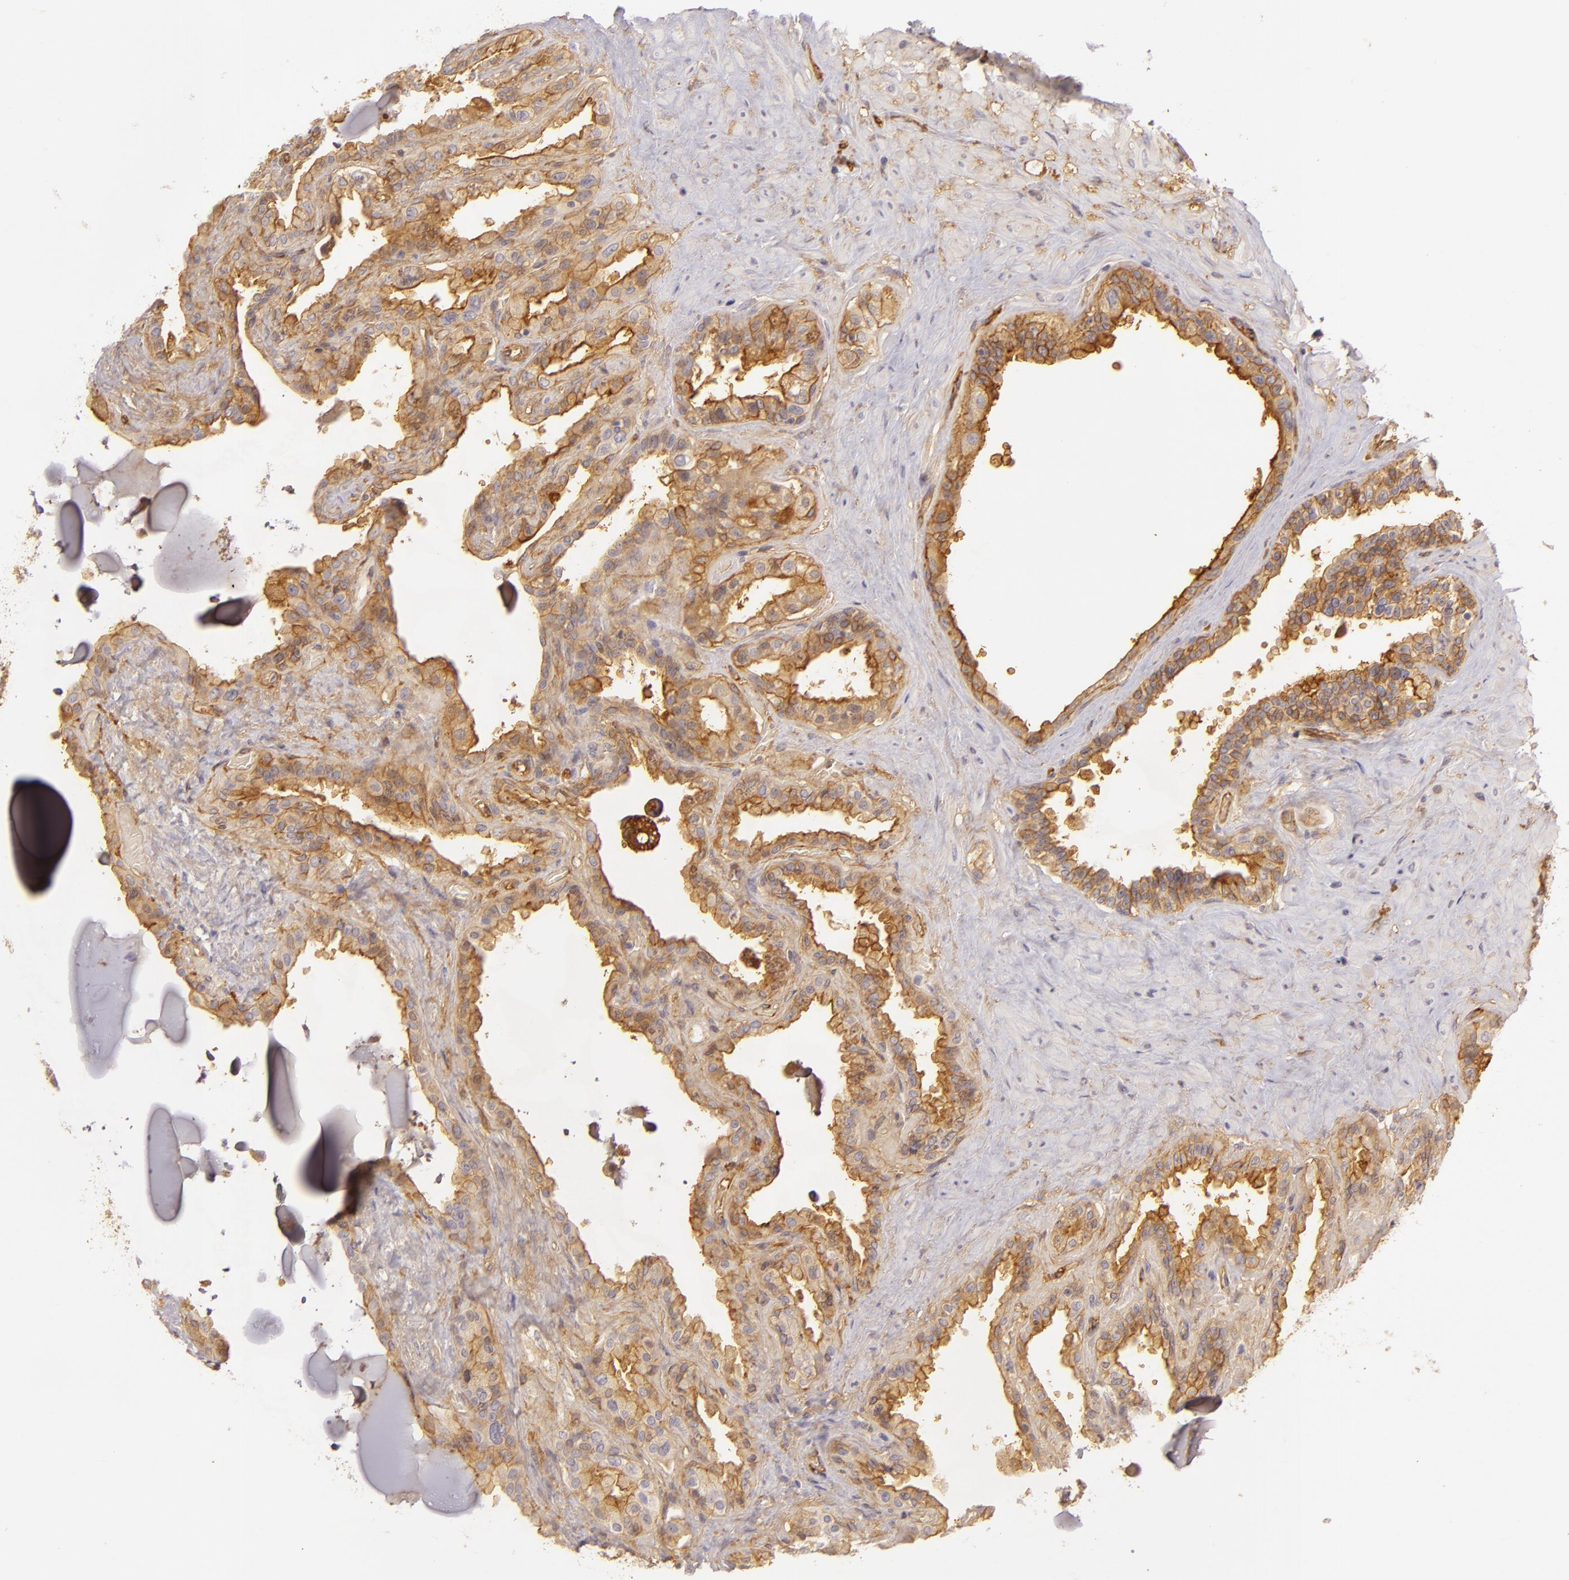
{"staining": {"intensity": "moderate", "quantity": ">75%", "location": "cytoplasmic/membranous"}, "tissue": "seminal vesicle", "cell_type": "Glandular cells", "image_type": "normal", "snomed": [{"axis": "morphology", "description": "Normal tissue, NOS"}, {"axis": "morphology", "description": "Inflammation, NOS"}, {"axis": "topography", "description": "Urinary bladder"}, {"axis": "topography", "description": "Prostate"}, {"axis": "topography", "description": "Seminal veicle"}], "caption": "The immunohistochemical stain labels moderate cytoplasmic/membranous positivity in glandular cells of normal seminal vesicle. (brown staining indicates protein expression, while blue staining denotes nuclei).", "gene": "CD59", "patient": {"sex": "male", "age": 82}}